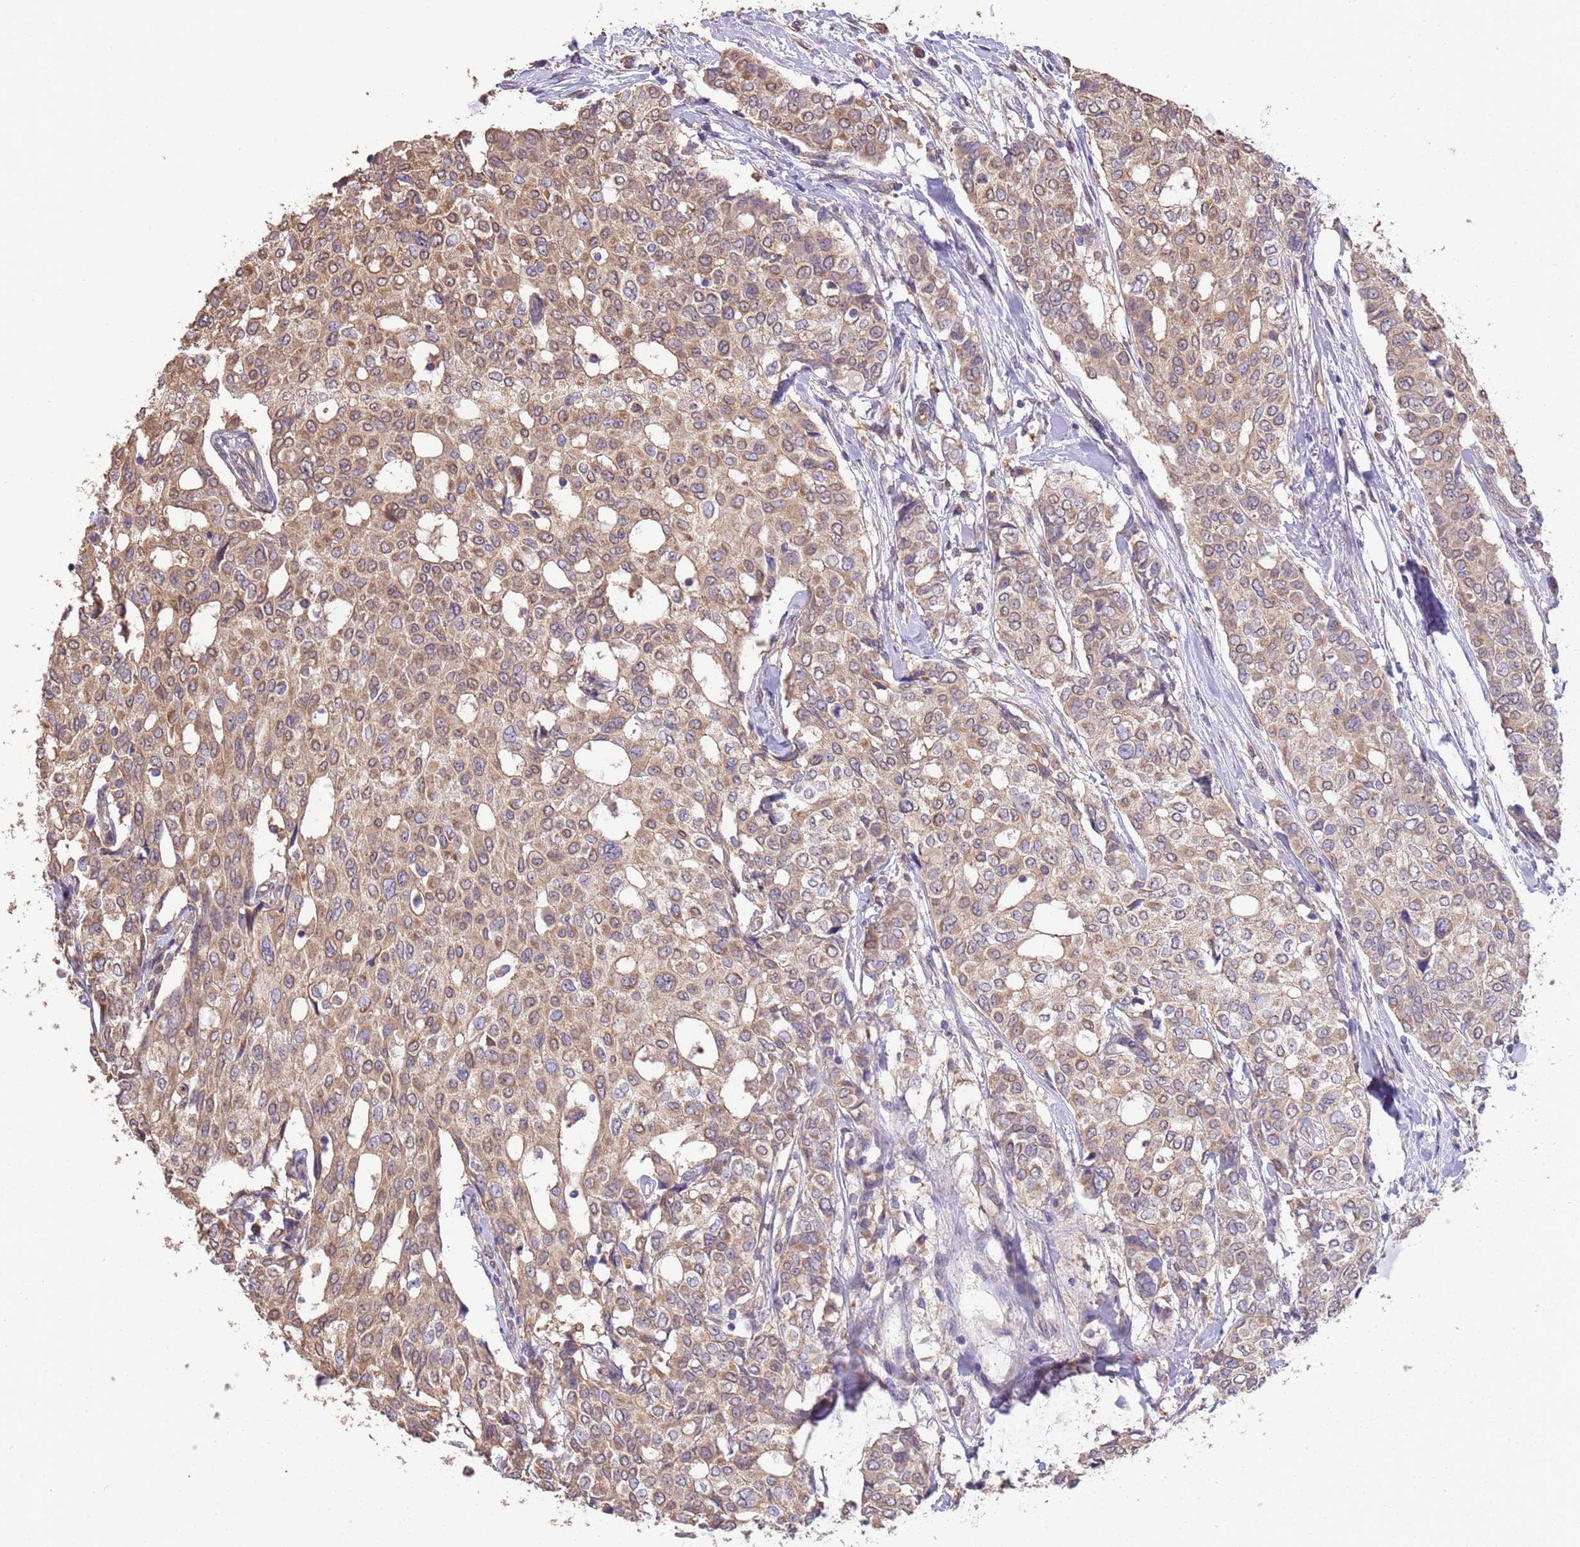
{"staining": {"intensity": "moderate", "quantity": ">75%", "location": "cytoplasmic/membranous"}, "tissue": "breast cancer", "cell_type": "Tumor cells", "image_type": "cancer", "snomed": [{"axis": "morphology", "description": "Lobular carcinoma"}, {"axis": "topography", "description": "Breast"}], "caption": "DAB (3,3'-diaminobenzidine) immunohistochemical staining of lobular carcinoma (breast) reveals moderate cytoplasmic/membranous protein positivity in approximately >75% of tumor cells. Immunohistochemistry (ihc) stains the protein in brown and the nuclei are stained blue.", "gene": "NPHP1", "patient": {"sex": "female", "age": 51}}